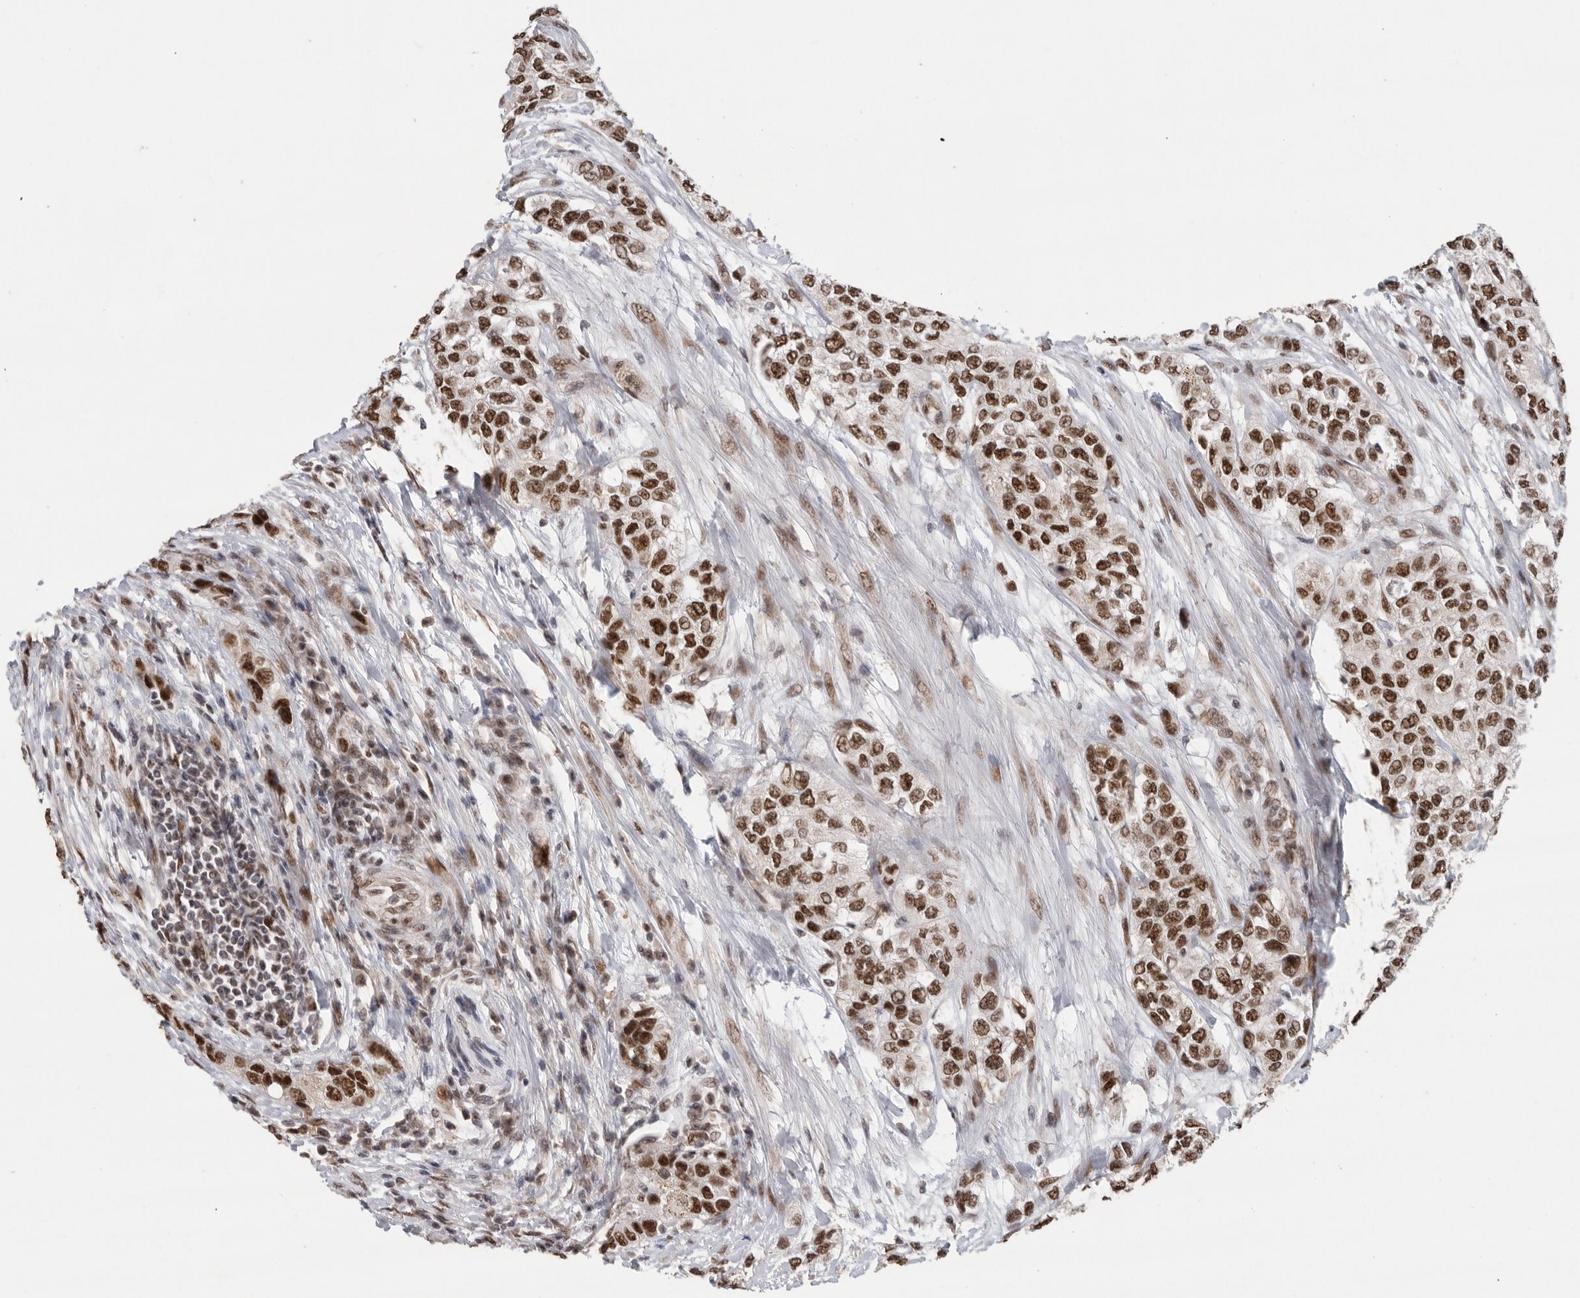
{"staining": {"intensity": "strong", "quantity": ">75%", "location": "nuclear"}, "tissue": "urothelial cancer", "cell_type": "Tumor cells", "image_type": "cancer", "snomed": [{"axis": "morphology", "description": "Urothelial carcinoma, High grade"}, {"axis": "topography", "description": "Urinary bladder"}], "caption": "Immunohistochemical staining of urothelial carcinoma (high-grade) exhibits high levels of strong nuclear staining in approximately >75% of tumor cells. Nuclei are stained in blue.", "gene": "PPP1R10", "patient": {"sex": "female", "age": 56}}